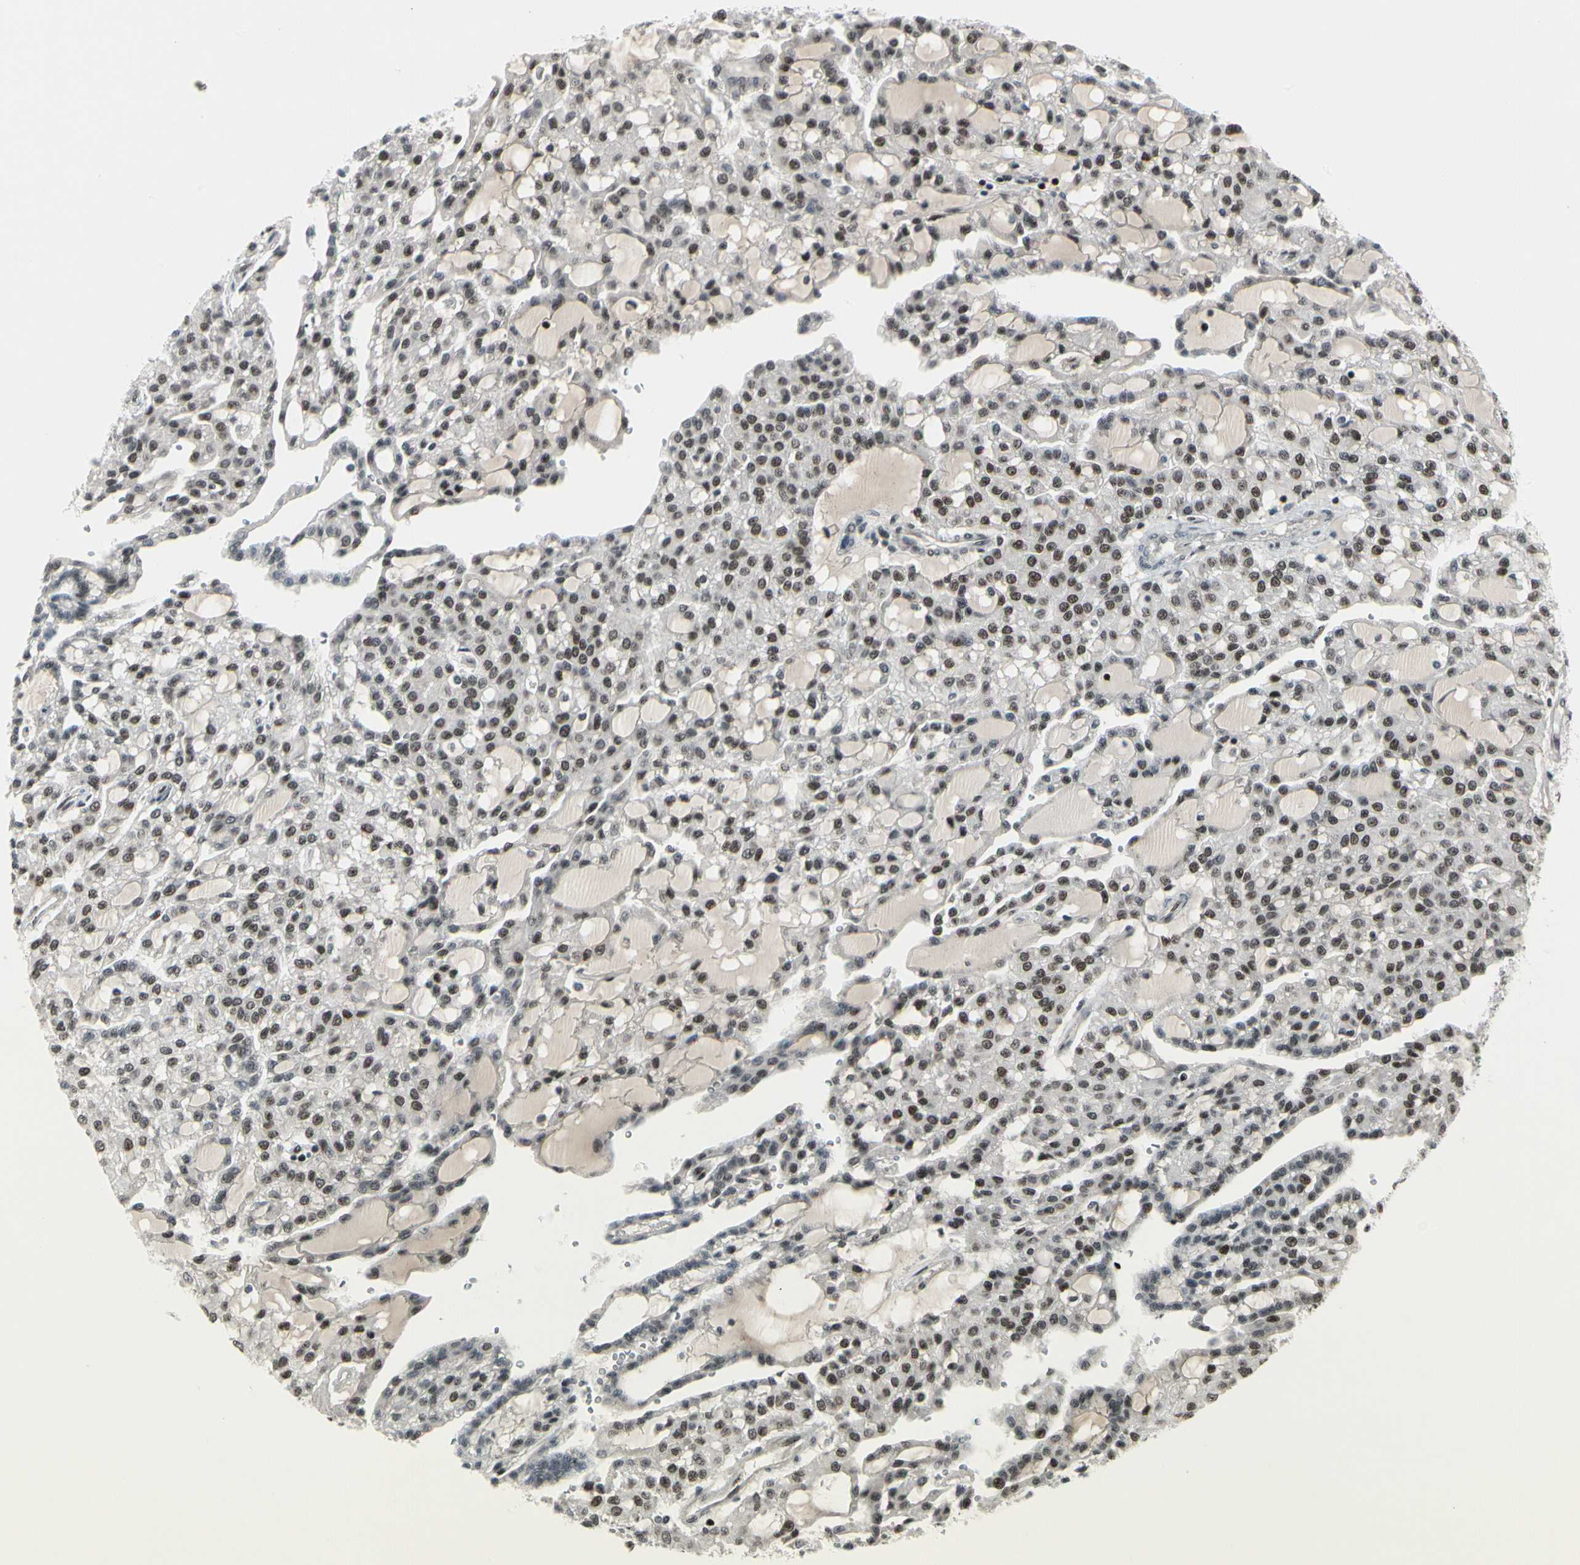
{"staining": {"intensity": "strong", "quantity": ">75%", "location": "nuclear"}, "tissue": "renal cancer", "cell_type": "Tumor cells", "image_type": "cancer", "snomed": [{"axis": "morphology", "description": "Adenocarcinoma, NOS"}, {"axis": "topography", "description": "Kidney"}], "caption": "Immunohistochemistry (IHC) staining of adenocarcinoma (renal), which demonstrates high levels of strong nuclear positivity in approximately >75% of tumor cells indicating strong nuclear protein positivity. The staining was performed using DAB (brown) for protein detection and nuclei were counterstained in hematoxylin (blue).", "gene": "FOXJ2", "patient": {"sex": "male", "age": 63}}